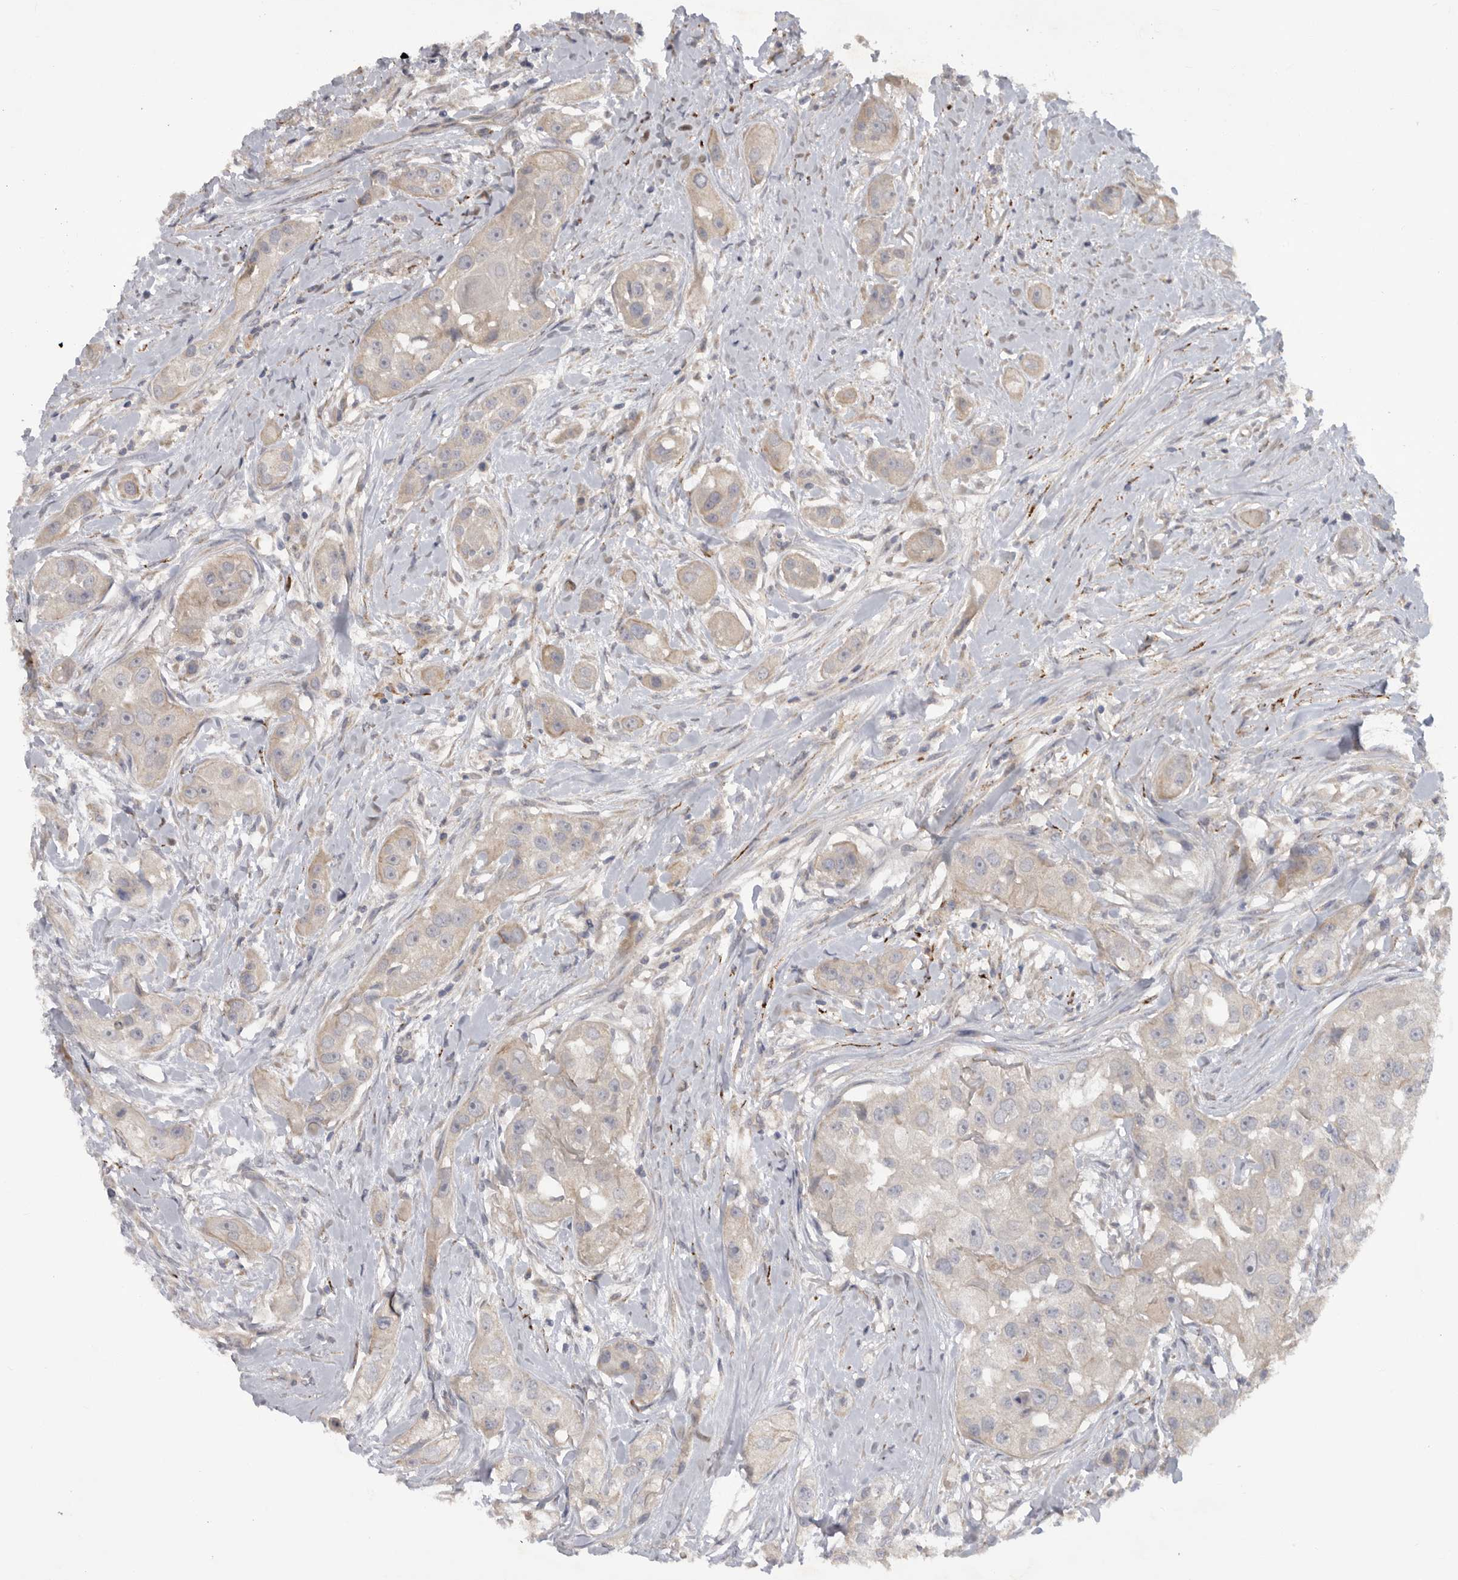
{"staining": {"intensity": "negative", "quantity": "none", "location": "none"}, "tissue": "head and neck cancer", "cell_type": "Tumor cells", "image_type": "cancer", "snomed": [{"axis": "morphology", "description": "Normal tissue, NOS"}, {"axis": "morphology", "description": "Squamous cell carcinoma, NOS"}, {"axis": "topography", "description": "Skeletal muscle"}, {"axis": "topography", "description": "Head-Neck"}], "caption": "An immunohistochemistry (IHC) micrograph of head and neck squamous cell carcinoma is shown. There is no staining in tumor cells of head and neck squamous cell carcinoma.", "gene": "DHDDS", "patient": {"sex": "male", "age": 51}}